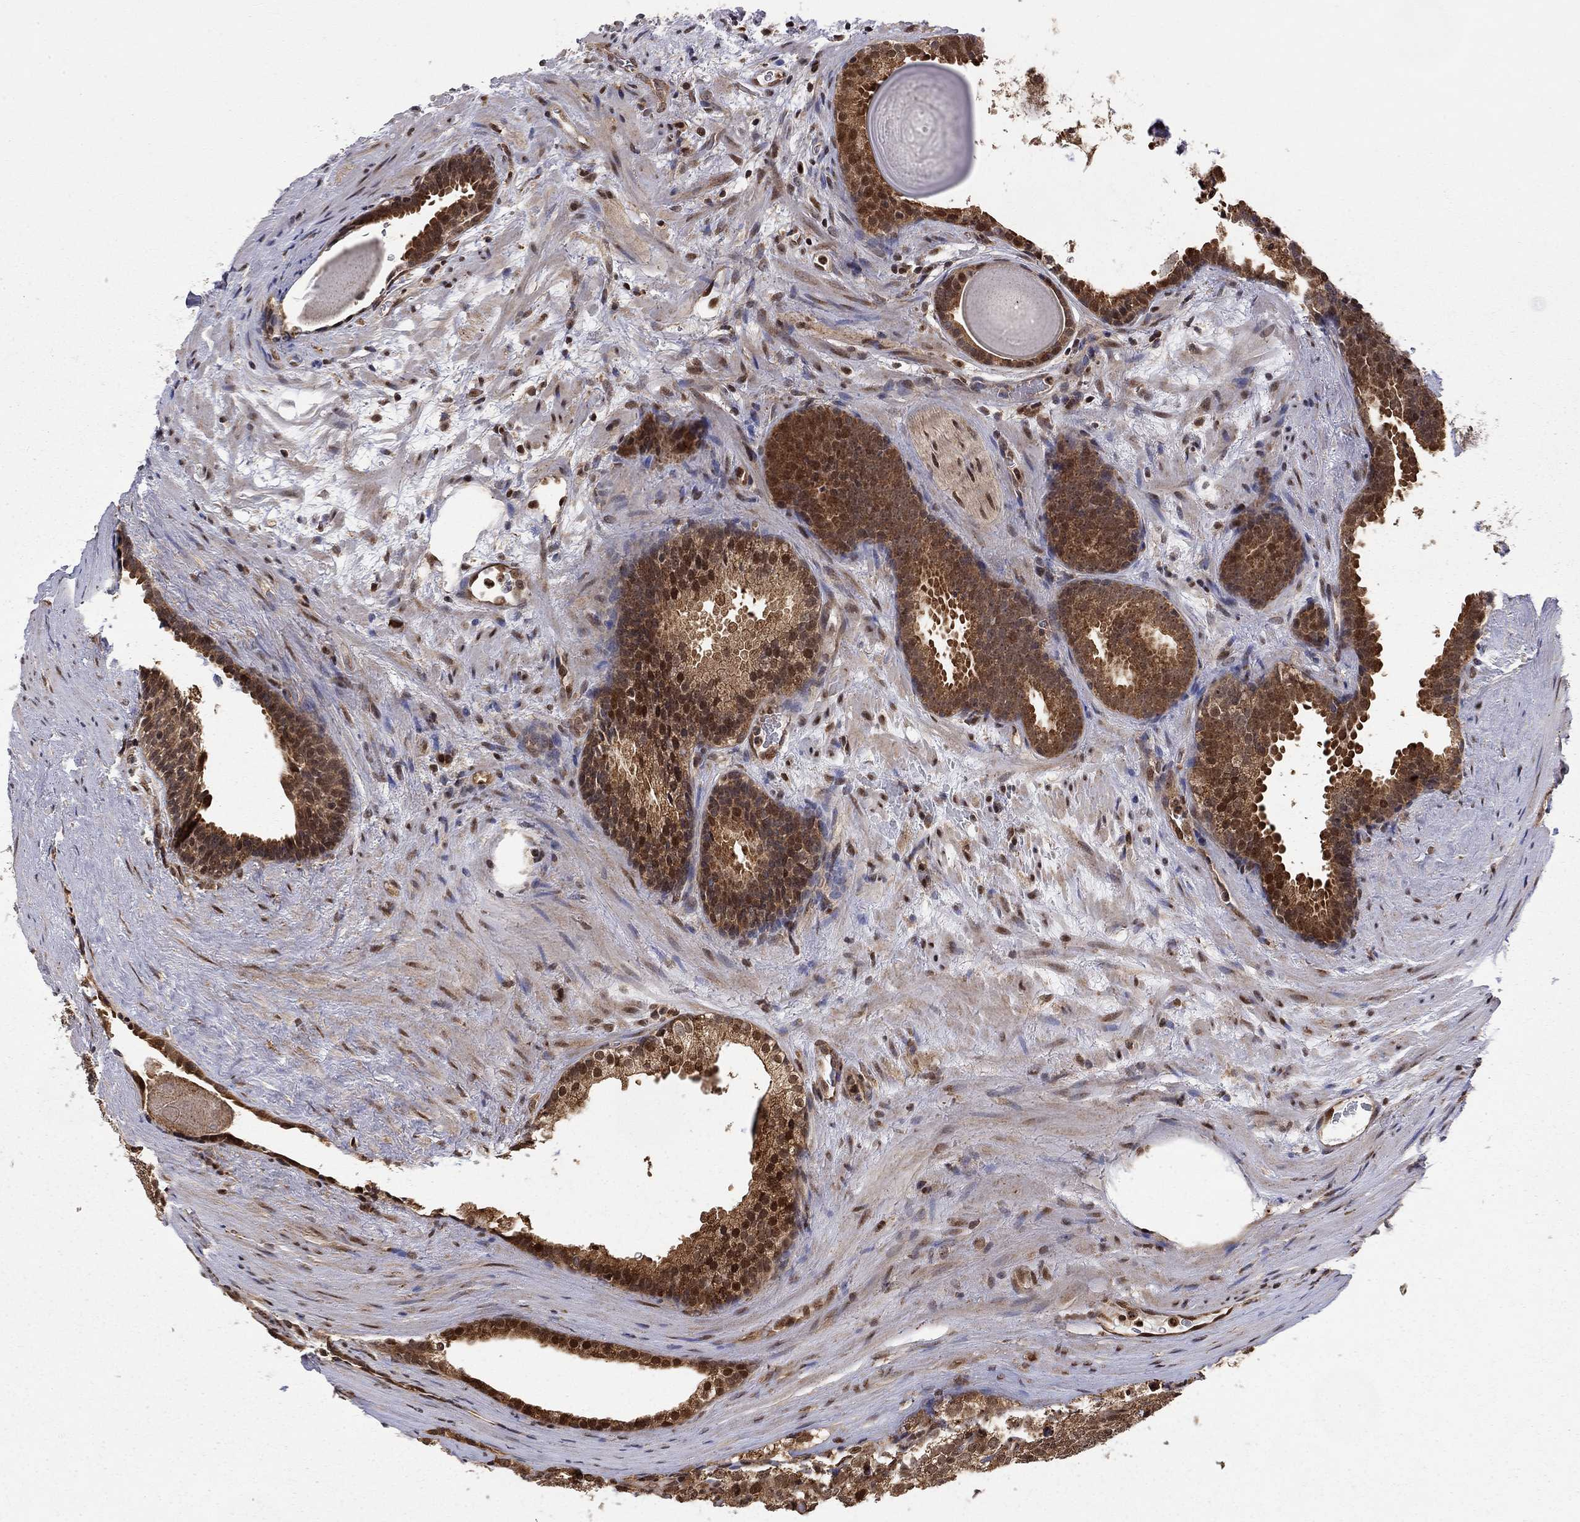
{"staining": {"intensity": "strong", "quantity": "25%-75%", "location": "cytoplasmic/membranous,nuclear"}, "tissue": "prostate cancer", "cell_type": "Tumor cells", "image_type": "cancer", "snomed": [{"axis": "morphology", "description": "Adenocarcinoma, High grade"}, {"axis": "topography", "description": "Prostate and seminal vesicle, NOS"}], "caption": "Protein staining by immunohistochemistry (IHC) demonstrates strong cytoplasmic/membranous and nuclear positivity in about 25%-75% of tumor cells in prostate cancer.", "gene": "ELOB", "patient": {"sex": "male", "age": 62}}